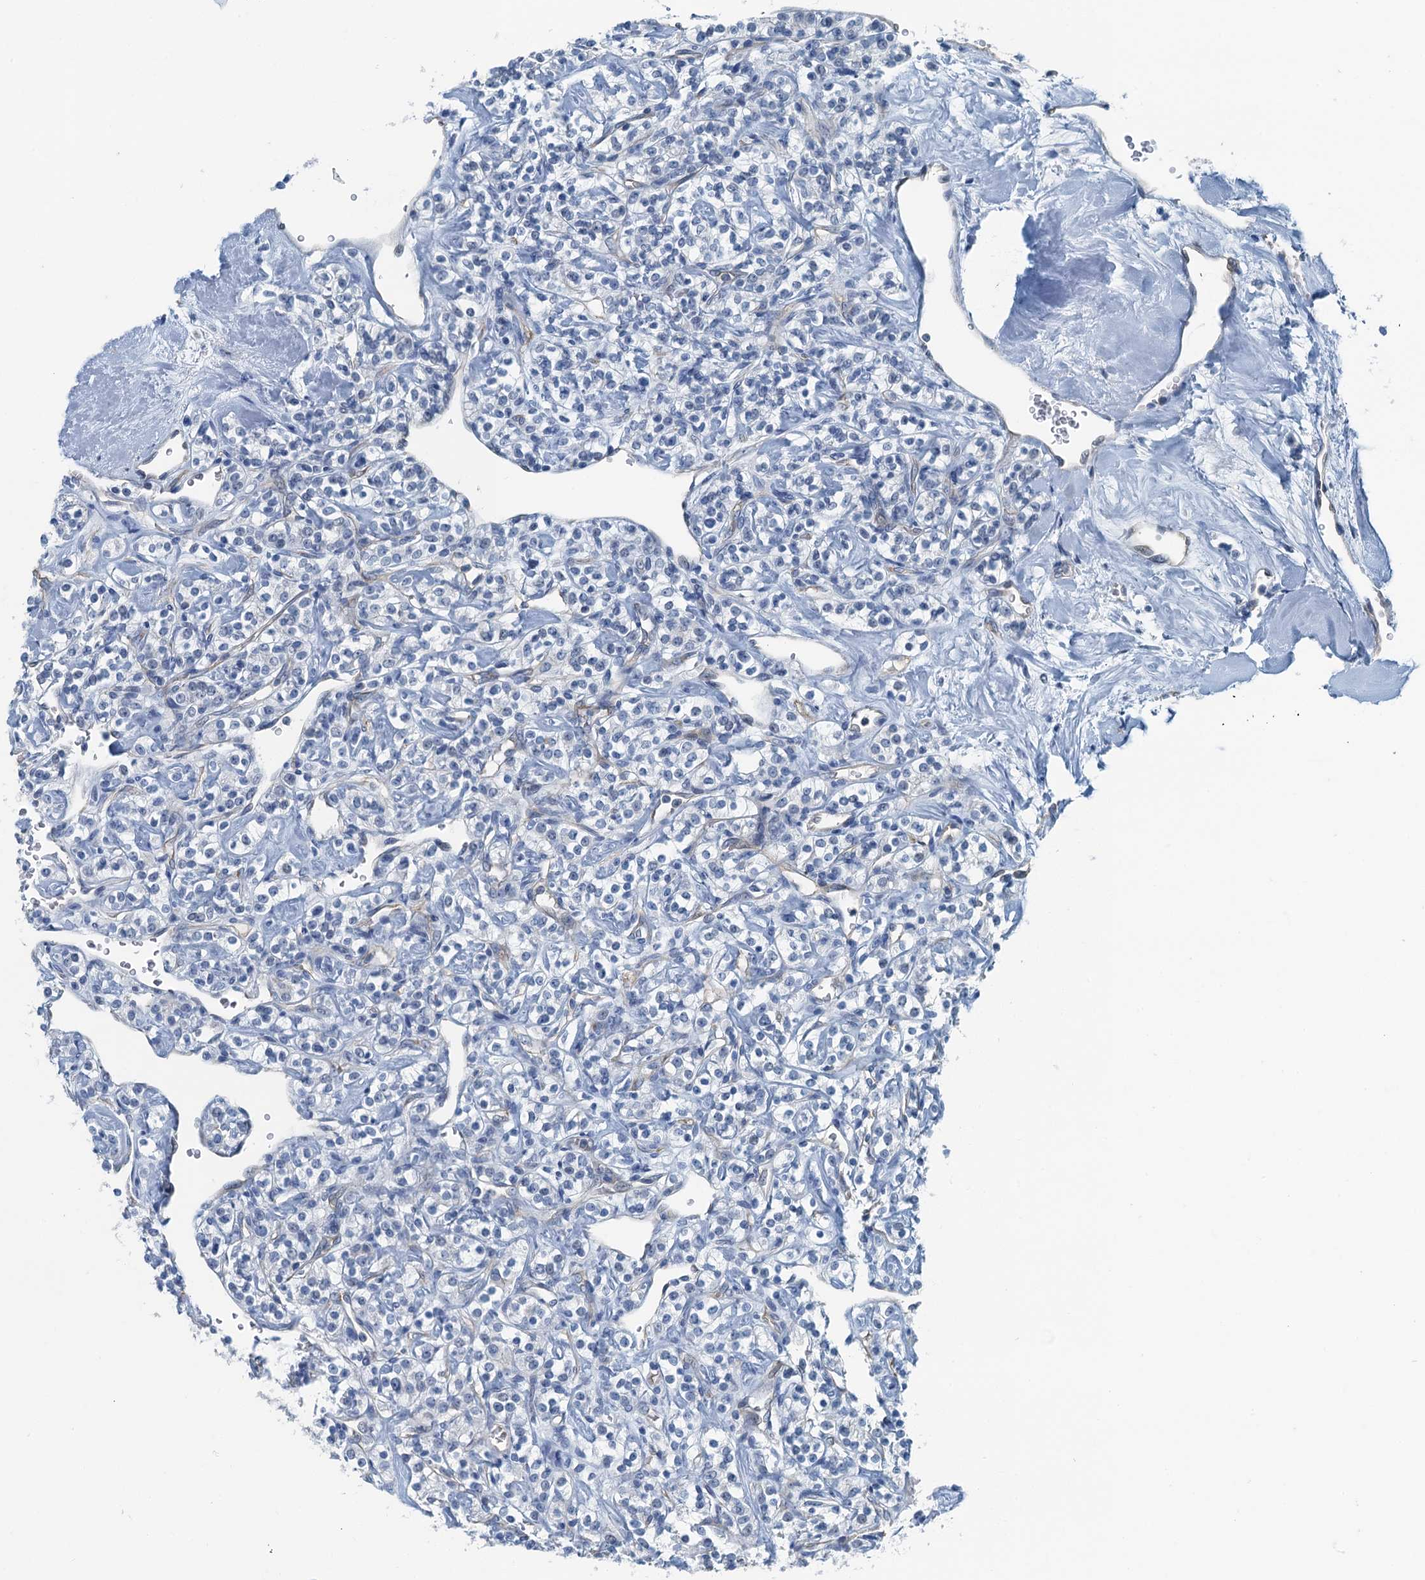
{"staining": {"intensity": "negative", "quantity": "none", "location": "none"}, "tissue": "renal cancer", "cell_type": "Tumor cells", "image_type": "cancer", "snomed": [{"axis": "morphology", "description": "Adenocarcinoma, NOS"}, {"axis": "topography", "description": "Kidney"}], "caption": "Immunohistochemistry micrograph of neoplastic tissue: renal cancer (adenocarcinoma) stained with DAB (3,3'-diaminobenzidine) reveals no significant protein staining in tumor cells.", "gene": "GFOD2", "patient": {"sex": "male", "age": 77}}